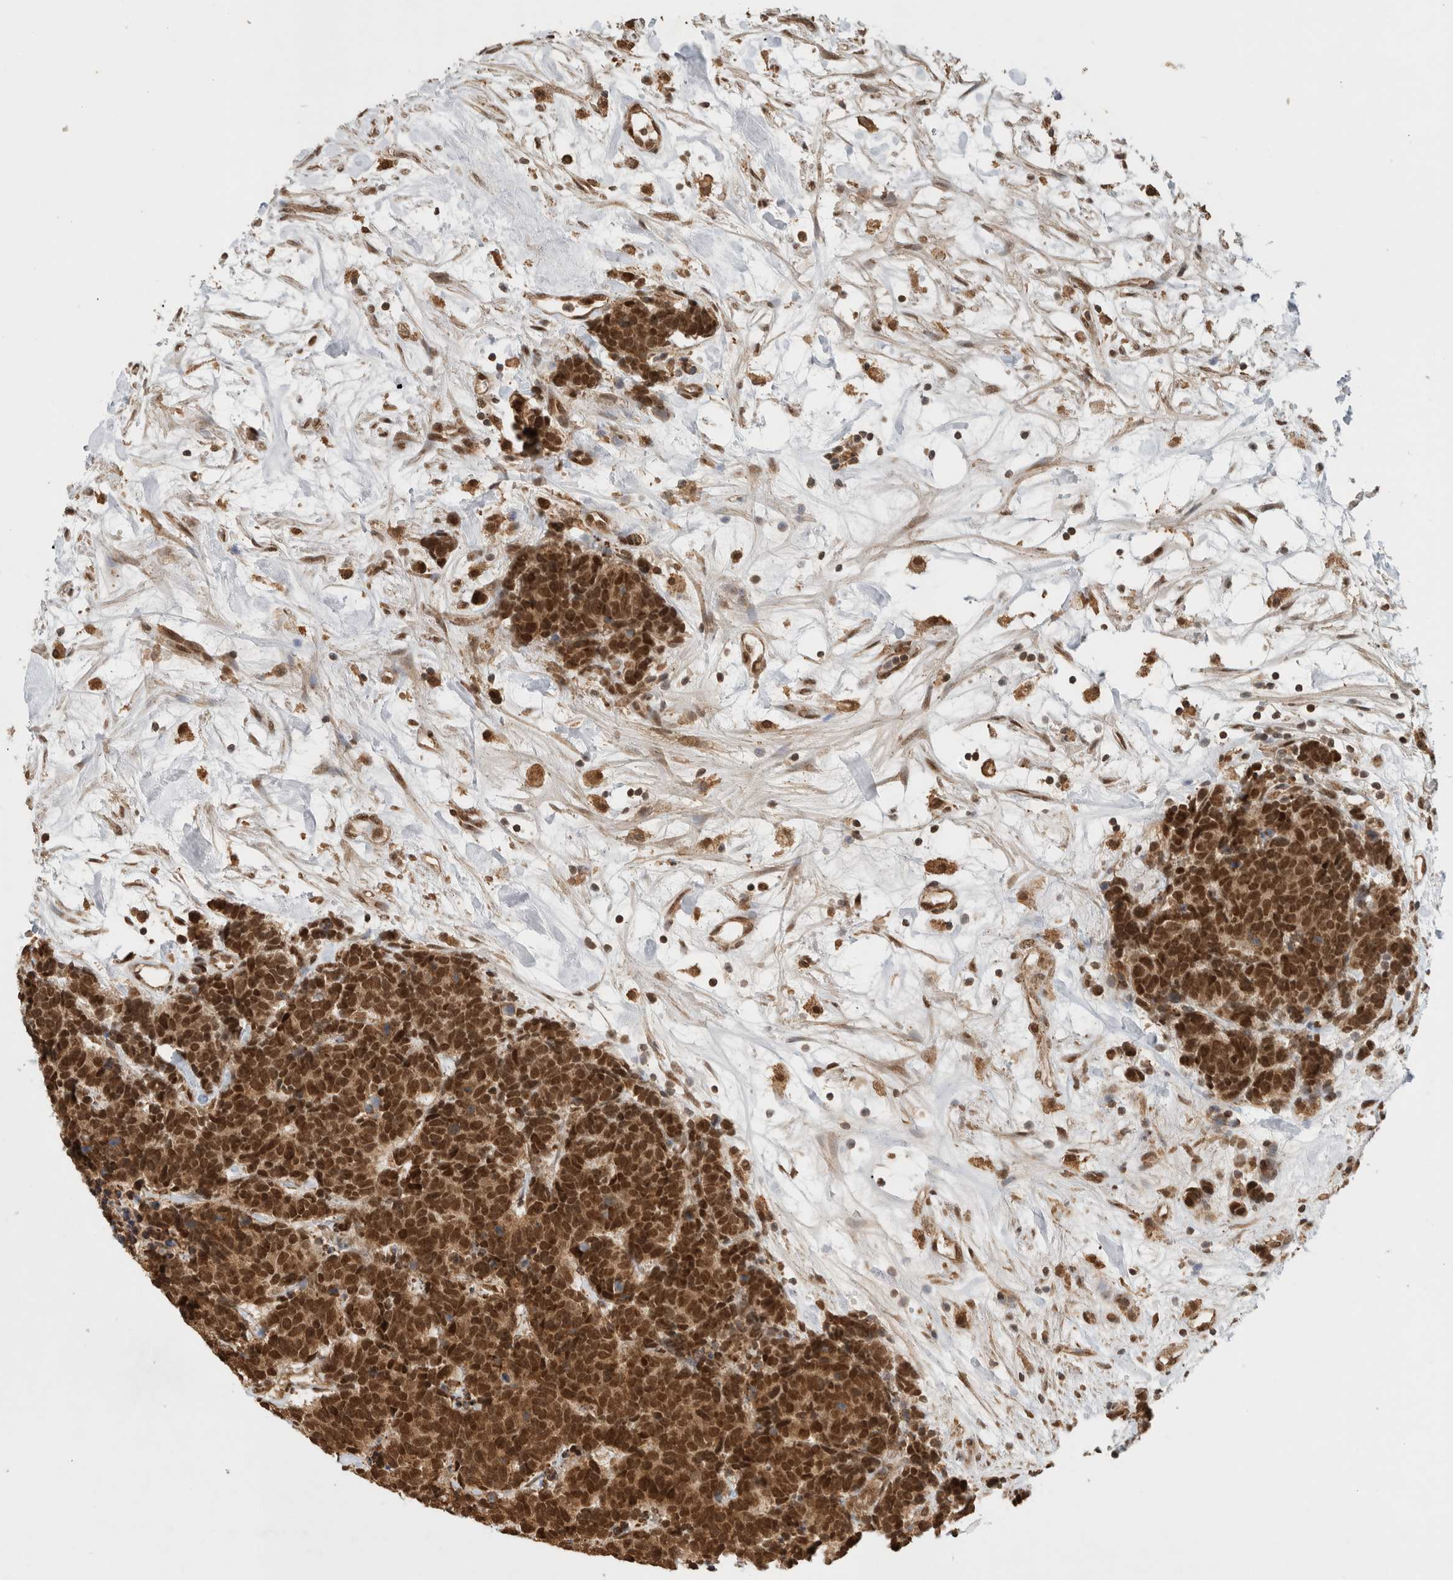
{"staining": {"intensity": "strong", "quantity": ">75%", "location": "cytoplasmic/membranous,nuclear"}, "tissue": "carcinoid", "cell_type": "Tumor cells", "image_type": "cancer", "snomed": [{"axis": "morphology", "description": "Carcinoma, NOS"}, {"axis": "morphology", "description": "Carcinoid, malignant, NOS"}, {"axis": "topography", "description": "Urinary bladder"}], "caption": "IHC photomicrograph of neoplastic tissue: carcinoid stained using immunohistochemistry reveals high levels of strong protein expression localized specifically in the cytoplasmic/membranous and nuclear of tumor cells, appearing as a cytoplasmic/membranous and nuclear brown color.", "gene": "C1orf21", "patient": {"sex": "male", "age": 57}}